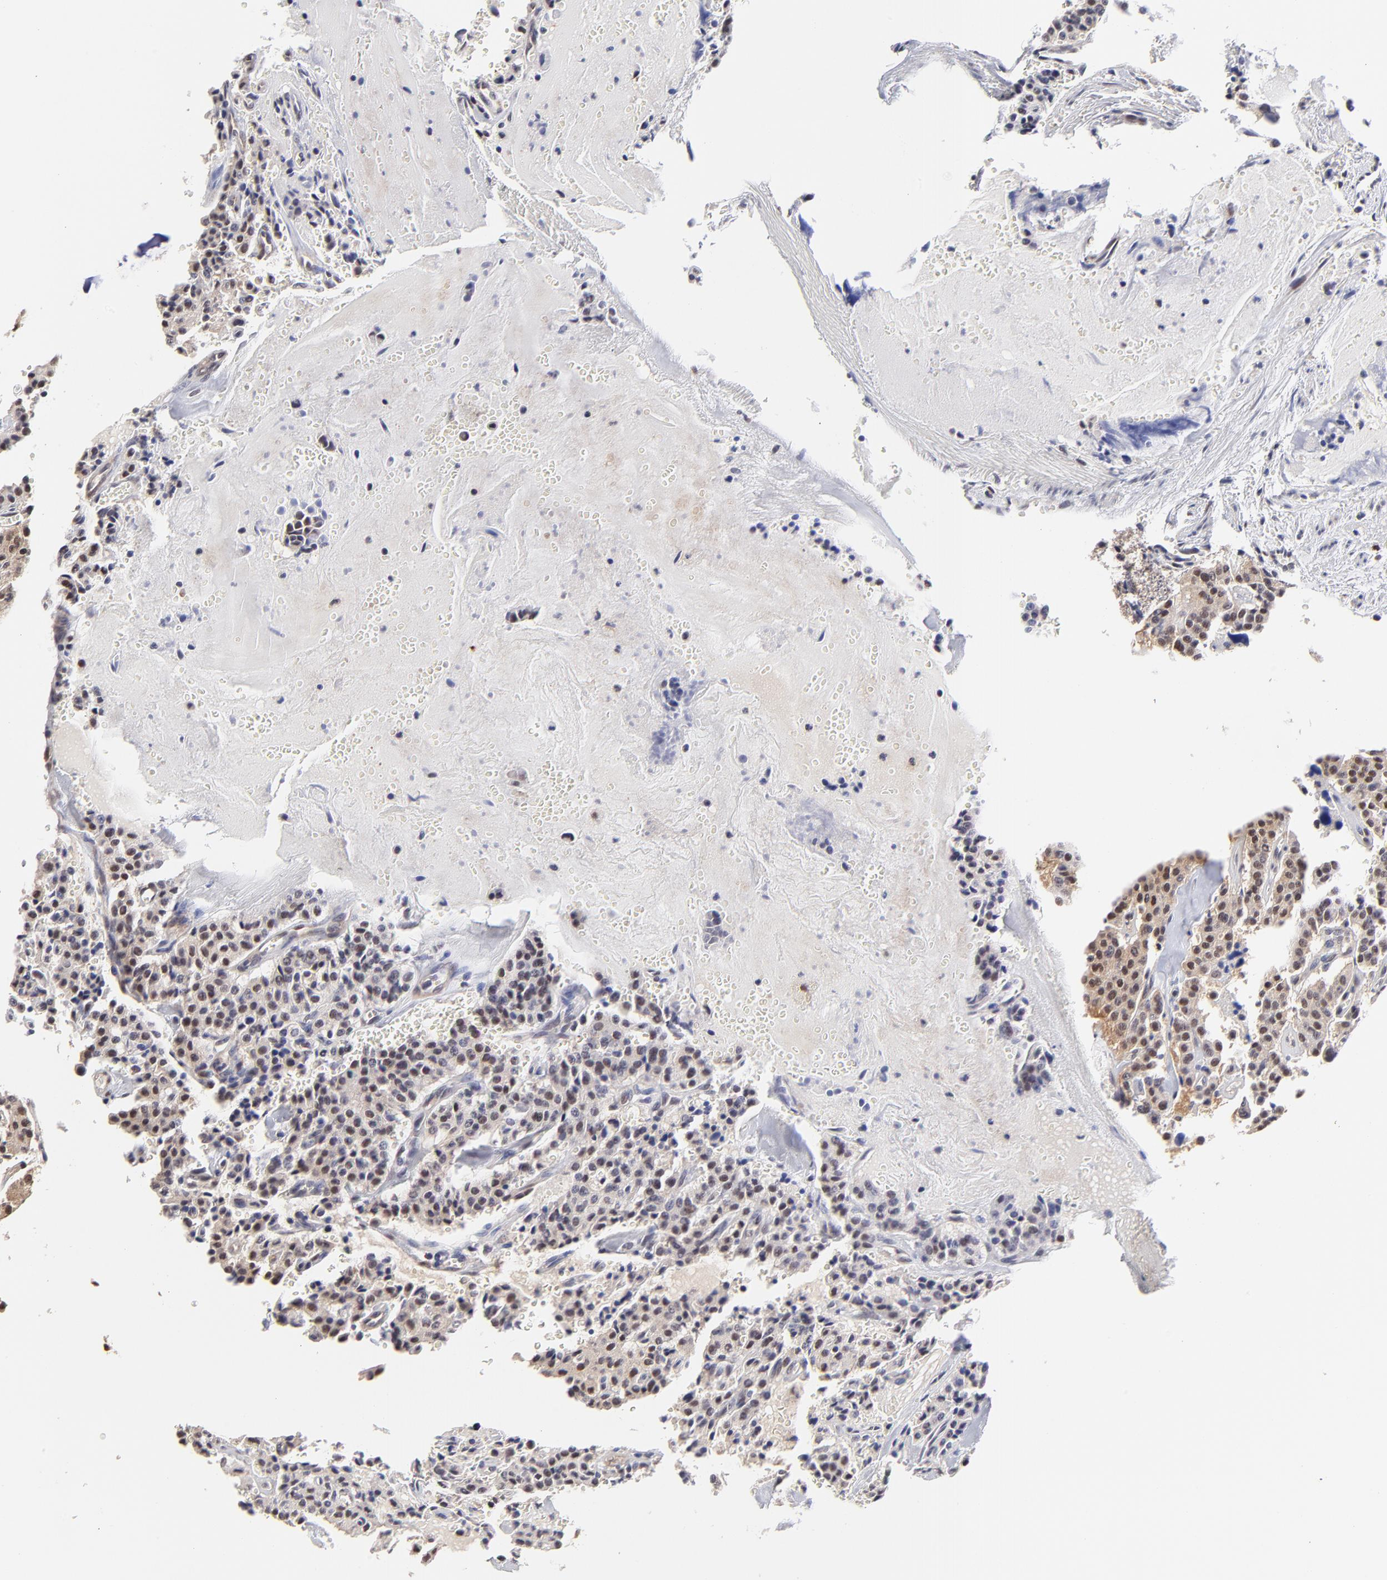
{"staining": {"intensity": "weak", "quantity": "25%-75%", "location": "cytoplasmic/membranous,nuclear"}, "tissue": "carcinoid", "cell_type": "Tumor cells", "image_type": "cancer", "snomed": [{"axis": "morphology", "description": "Carcinoid, malignant, NOS"}, {"axis": "topography", "description": "Bronchus"}], "caption": "Carcinoid was stained to show a protein in brown. There is low levels of weak cytoplasmic/membranous and nuclear expression in approximately 25%-75% of tumor cells.", "gene": "PSMC4", "patient": {"sex": "male", "age": 55}}